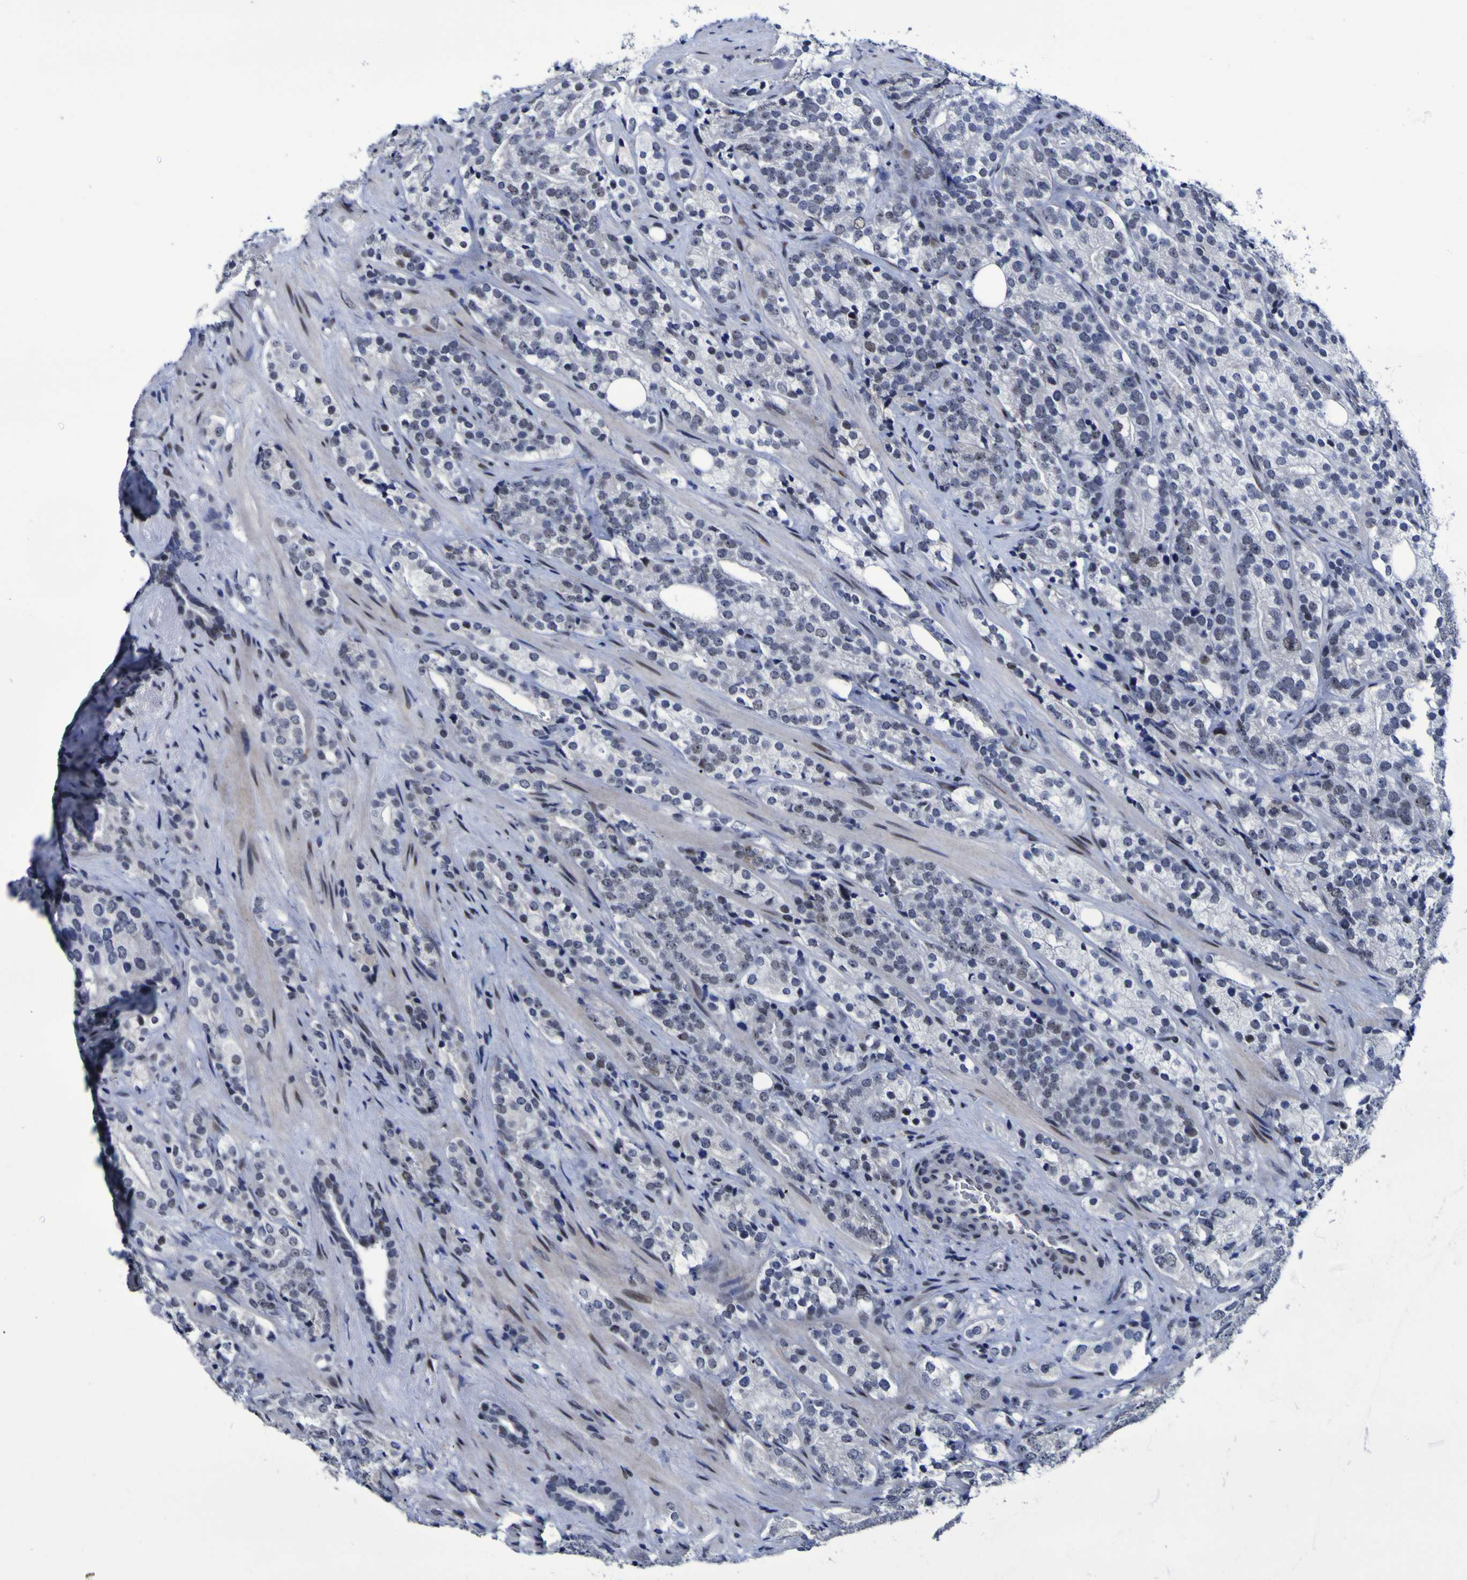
{"staining": {"intensity": "weak", "quantity": "<25%", "location": "nuclear"}, "tissue": "prostate cancer", "cell_type": "Tumor cells", "image_type": "cancer", "snomed": [{"axis": "morphology", "description": "Adenocarcinoma, High grade"}, {"axis": "topography", "description": "Prostate"}], "caption": "Tumor cells are negative for brown protein staining in prostate cancer (adenocarcinoma (high-grade)).", "gene": "MBD3", "patient": {"sex": "male", "age": 71}}